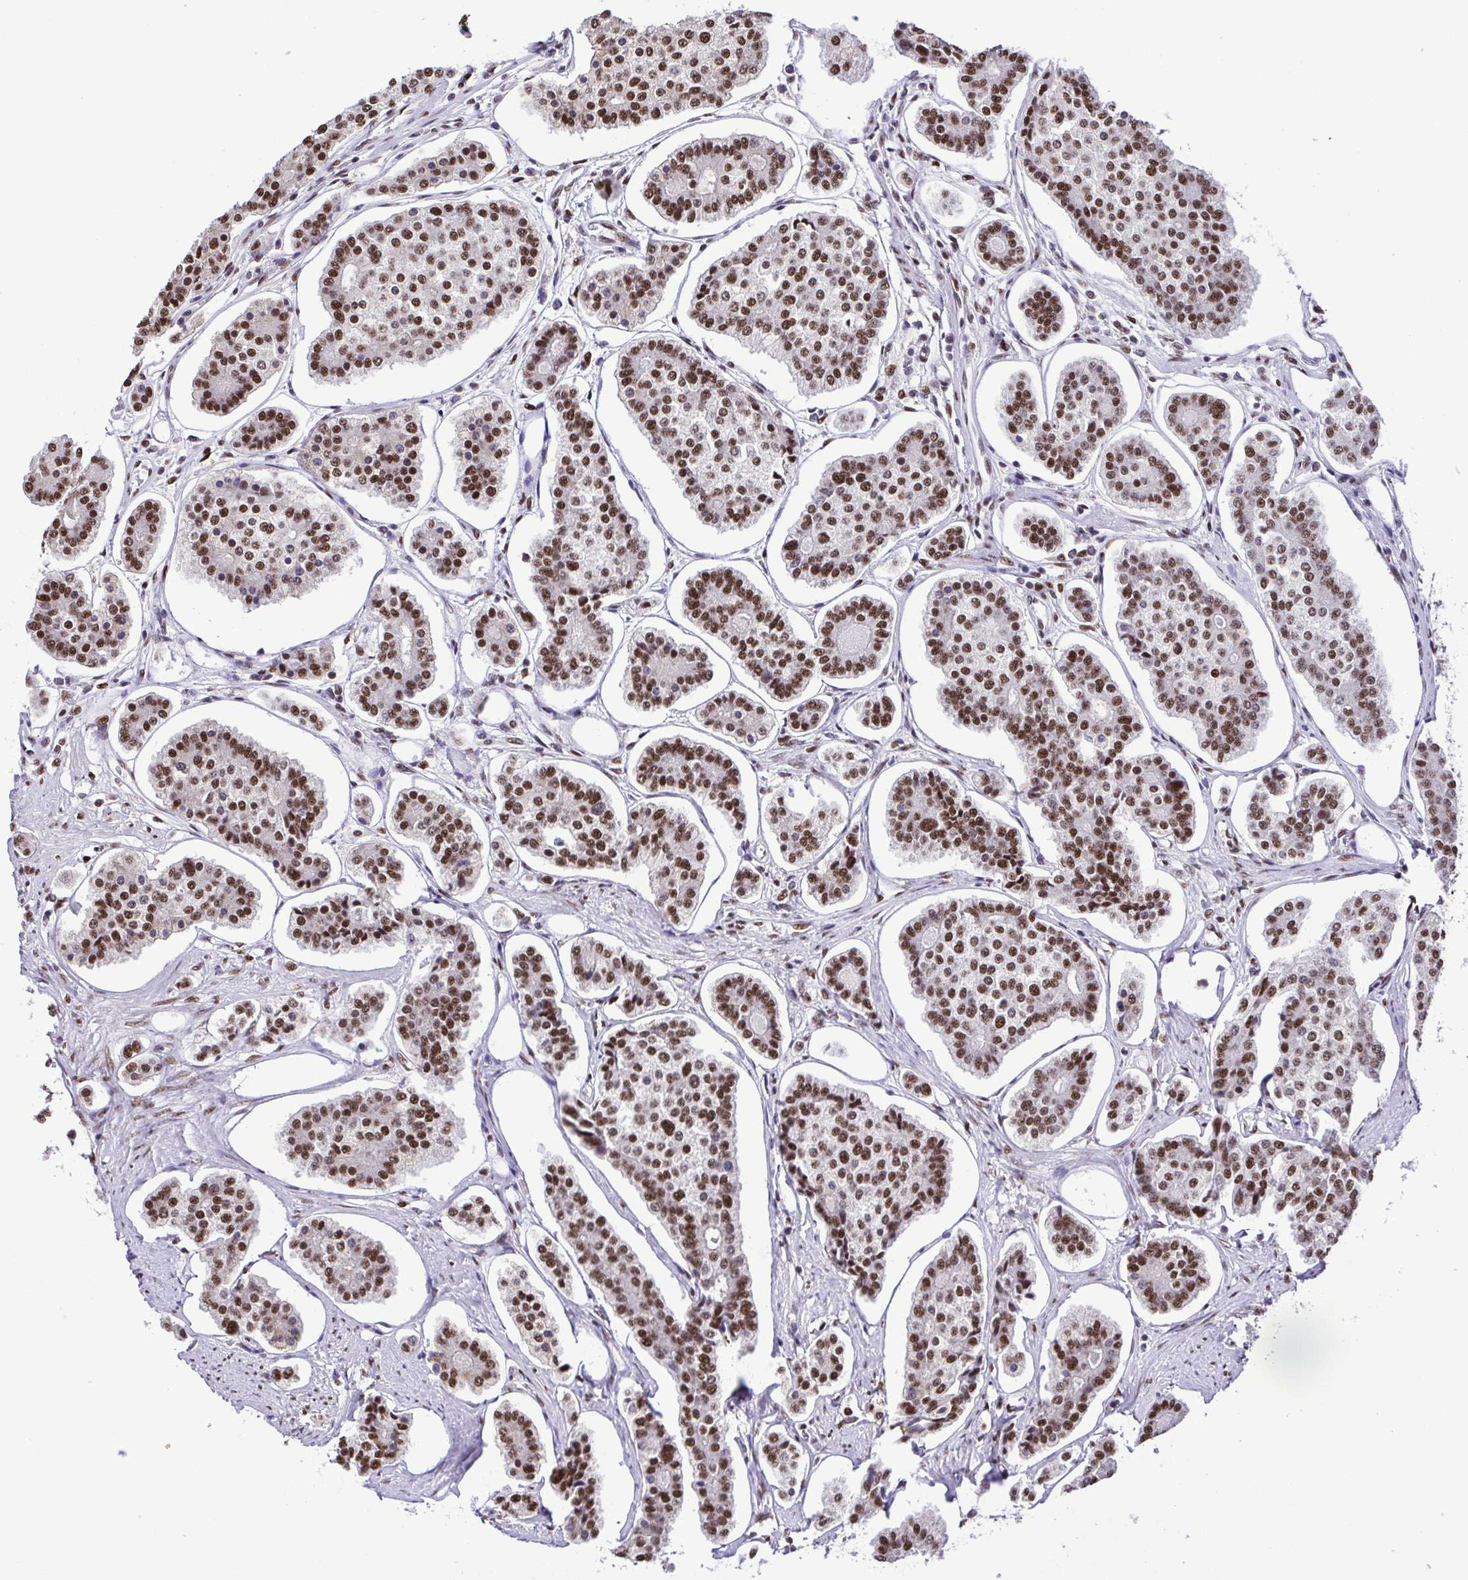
{"staining": {"intensity": "strong", "quantity": ">75%", "location": "nuclear"}, "tissue": "carcinoid", "cell_type": "Tumor cells", "image_type": "cancer", "snomed": [{"axis": "morphology", "description": "Carcinoid, malignant, NOS"}, {"axis": "topography", "description": "Small intestine"}], "caption": "Carcinoid stained with DAB (3,3'-diaminobenzidine) immunohistochemistry demonstrates high levels of strong nuclear positivity in about >75% of tumor cells.", "gene": "TRIM28", "patient": {"sex": "female", "age": 65}}